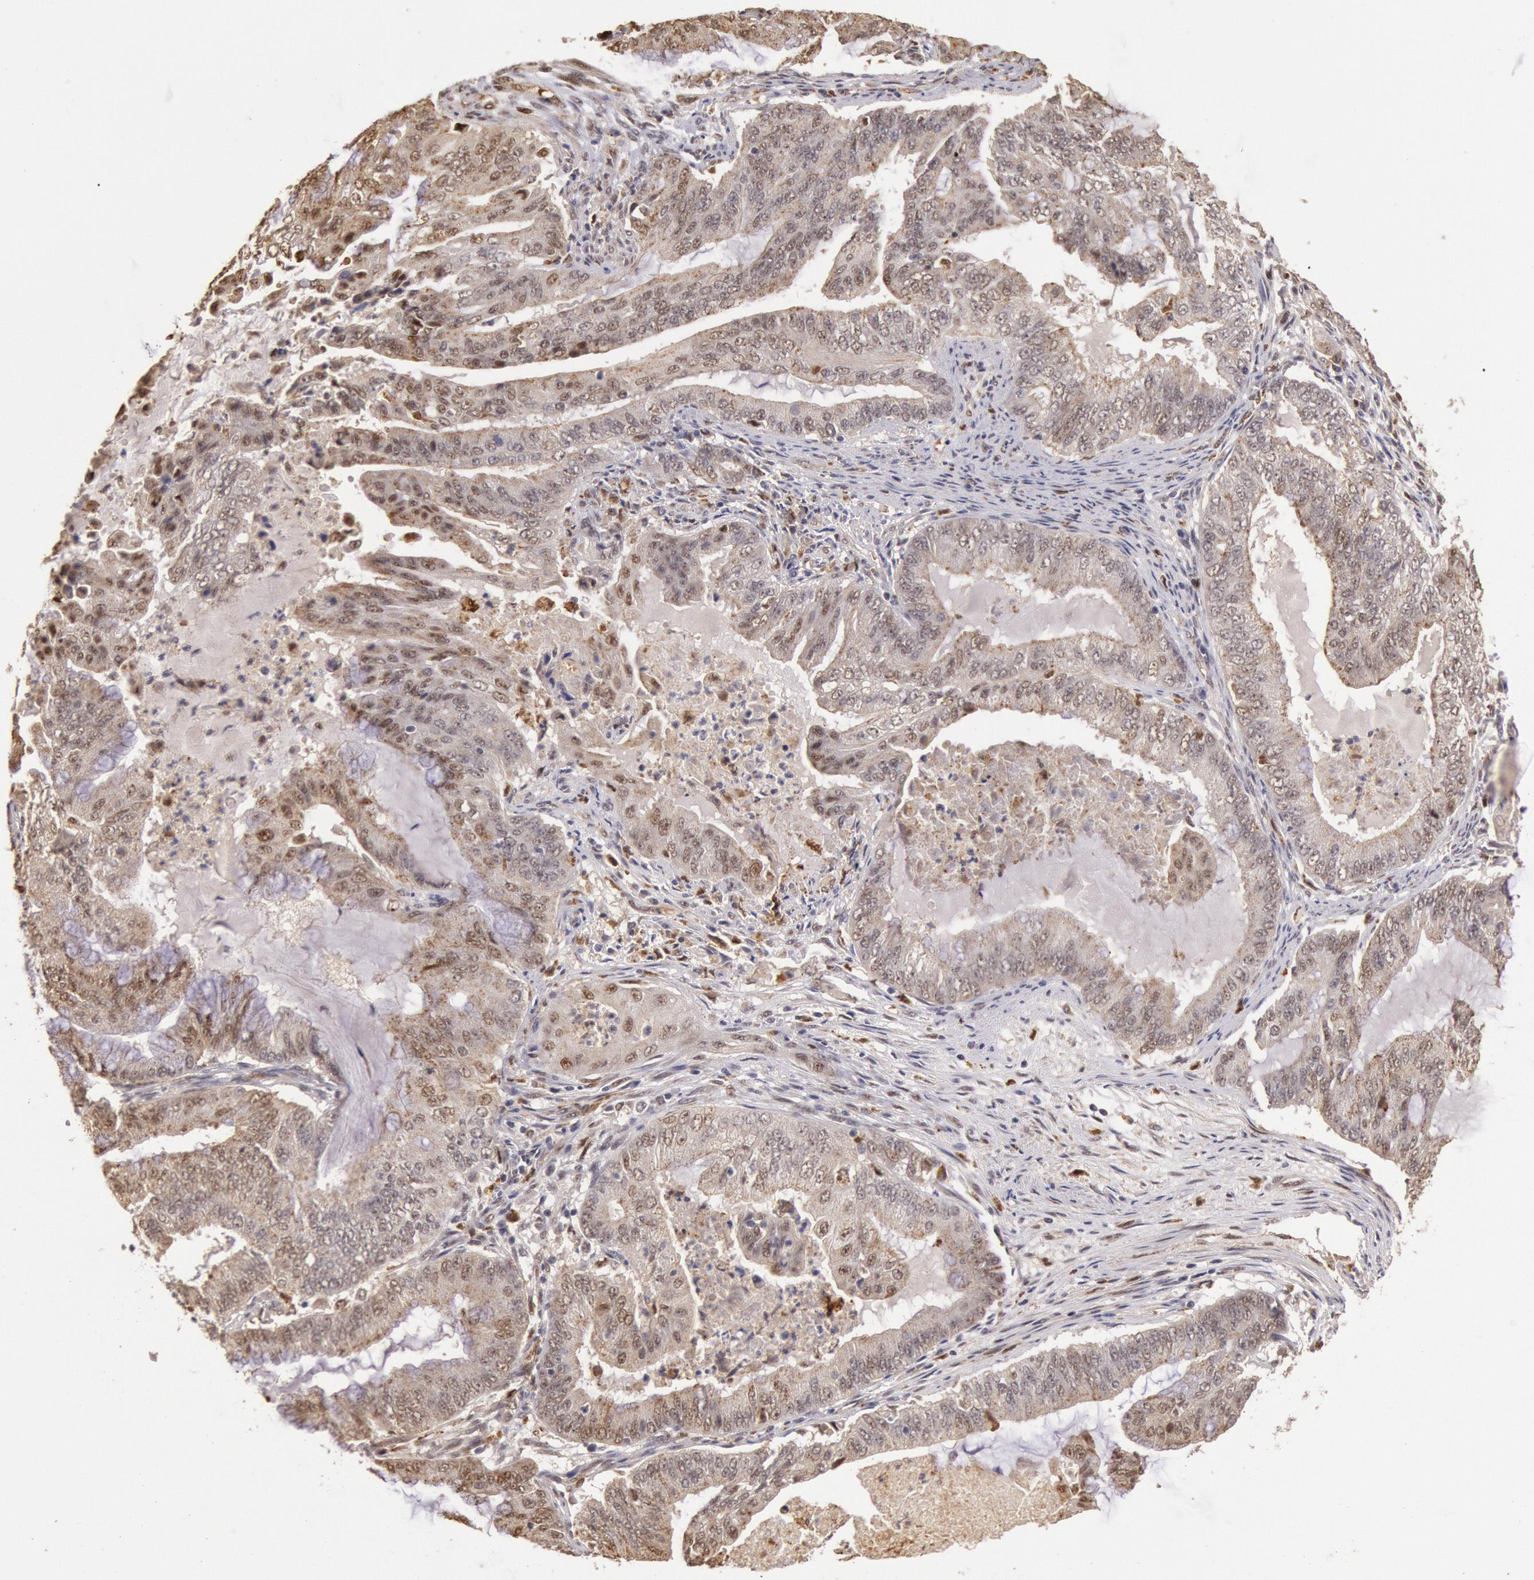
{"staining": {"intensity": "weak", "quantity": "25%-75%", "location": "nuclear"}, "tissue": "endometrial cancer", "cell_type": "Tumor cells", "image_type": "cancer", "snomed": [{"axis": "morphology", "description": "Adenocarcinoma, NOS"}, {"axis": "topography", "description": "Endometrium"}], "caption": "Tumor cells reveal weak nuclear positivity in approximately 25%-75% of cells in endometrial adenocarcinoma.", "gene": "LIG4", "patient": {"sex": "female", "age": 63}}